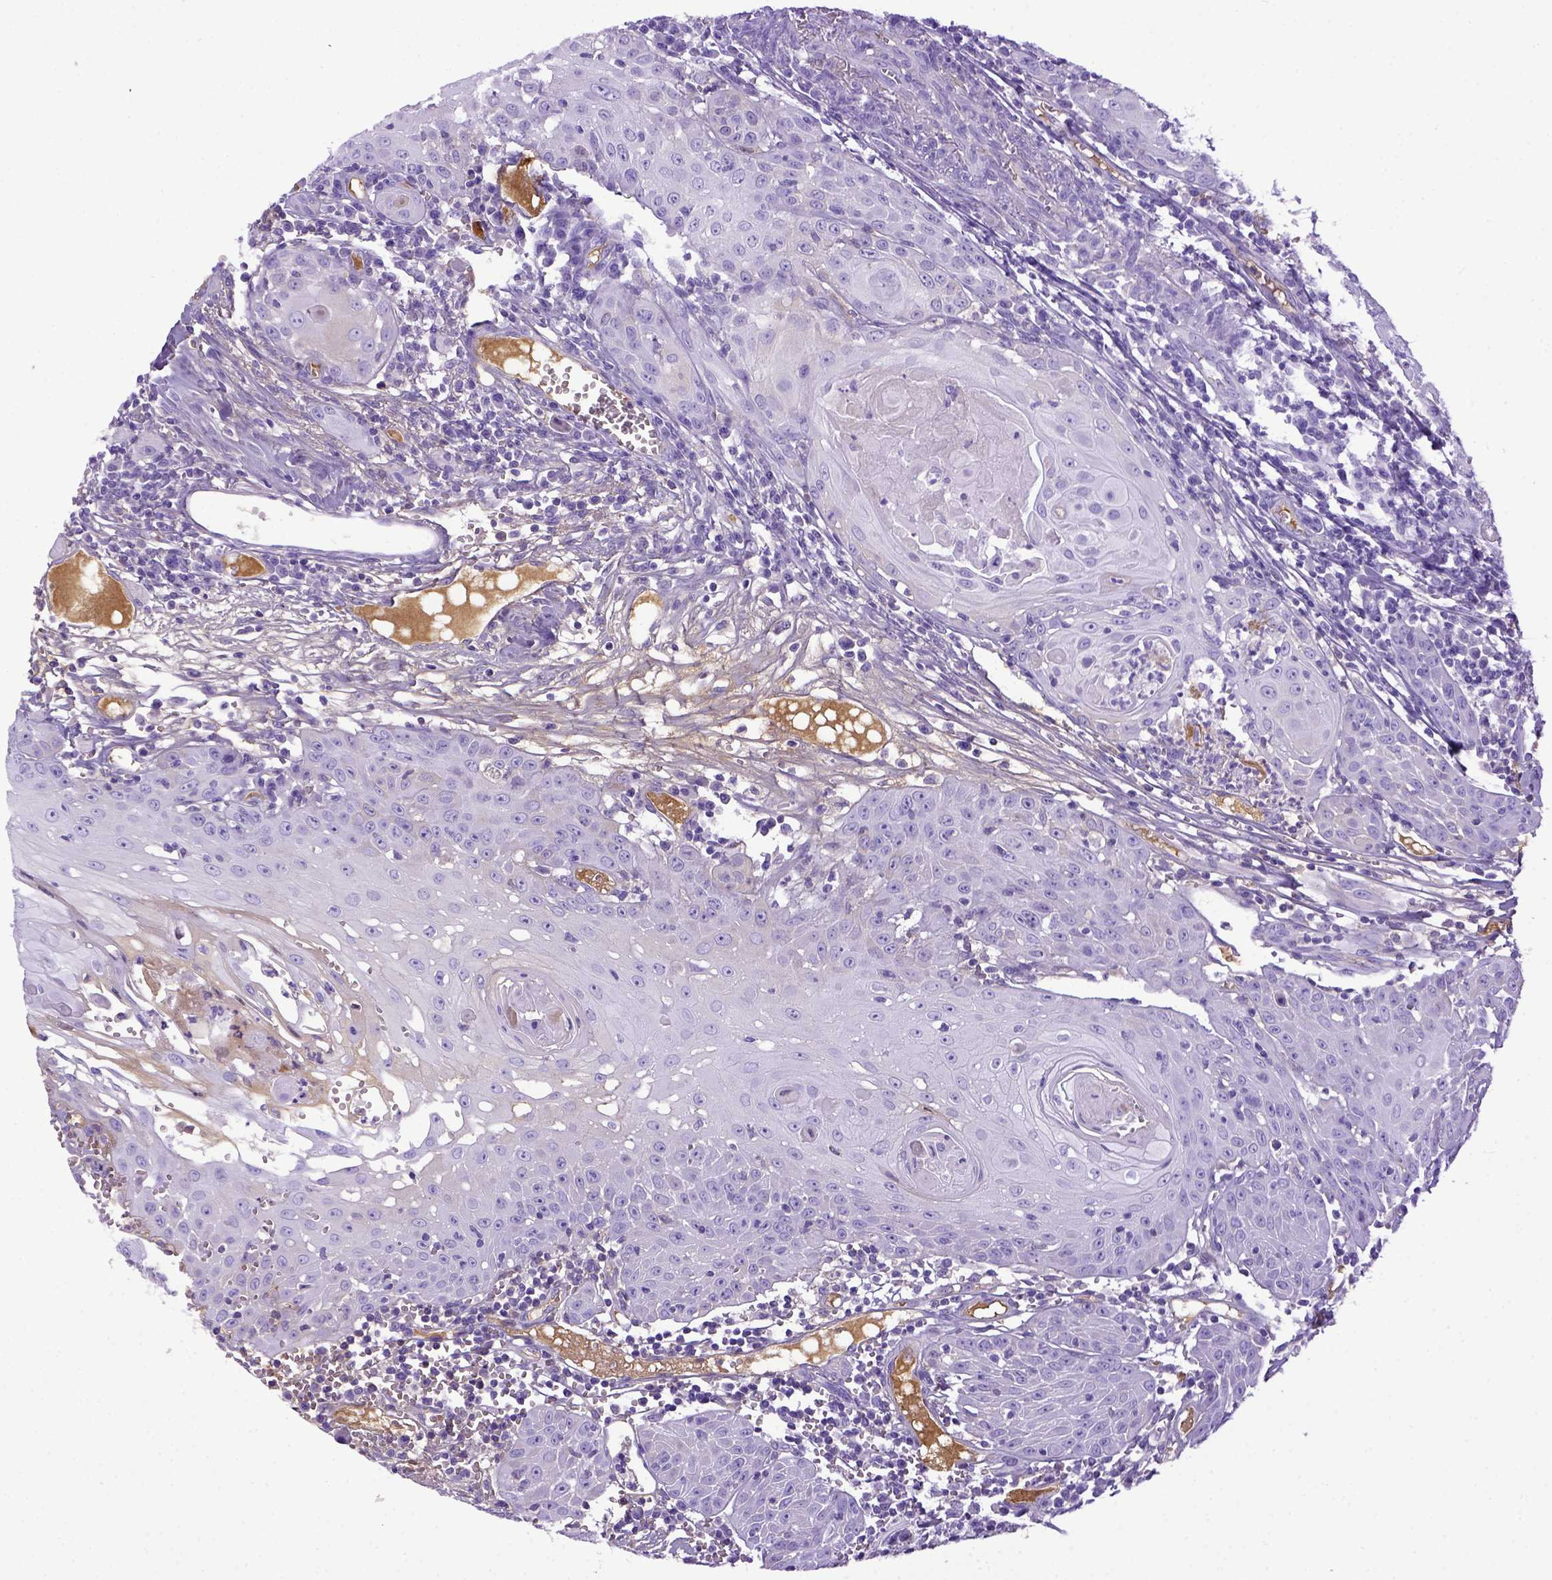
{"staining": {"intensity": "negative", "quantity": "none", "location": "none"}, "tissue": "head and neck cancer", "cell_type": "Tumor cells", "image_type": "cancer", "snomed": [{"axis": "morphology", "description": "Squamous cell carcinoma, NOS"}, {"axis": "topography", "description": "Head-Neck"}], "caption": "Head and neck squamous cell carcinoma stained for a protein using immunohistochemistry demonstrates no expression tumor cells.", "gene": "ITIH4", "patient": {"sex": "female", "age": 80}}